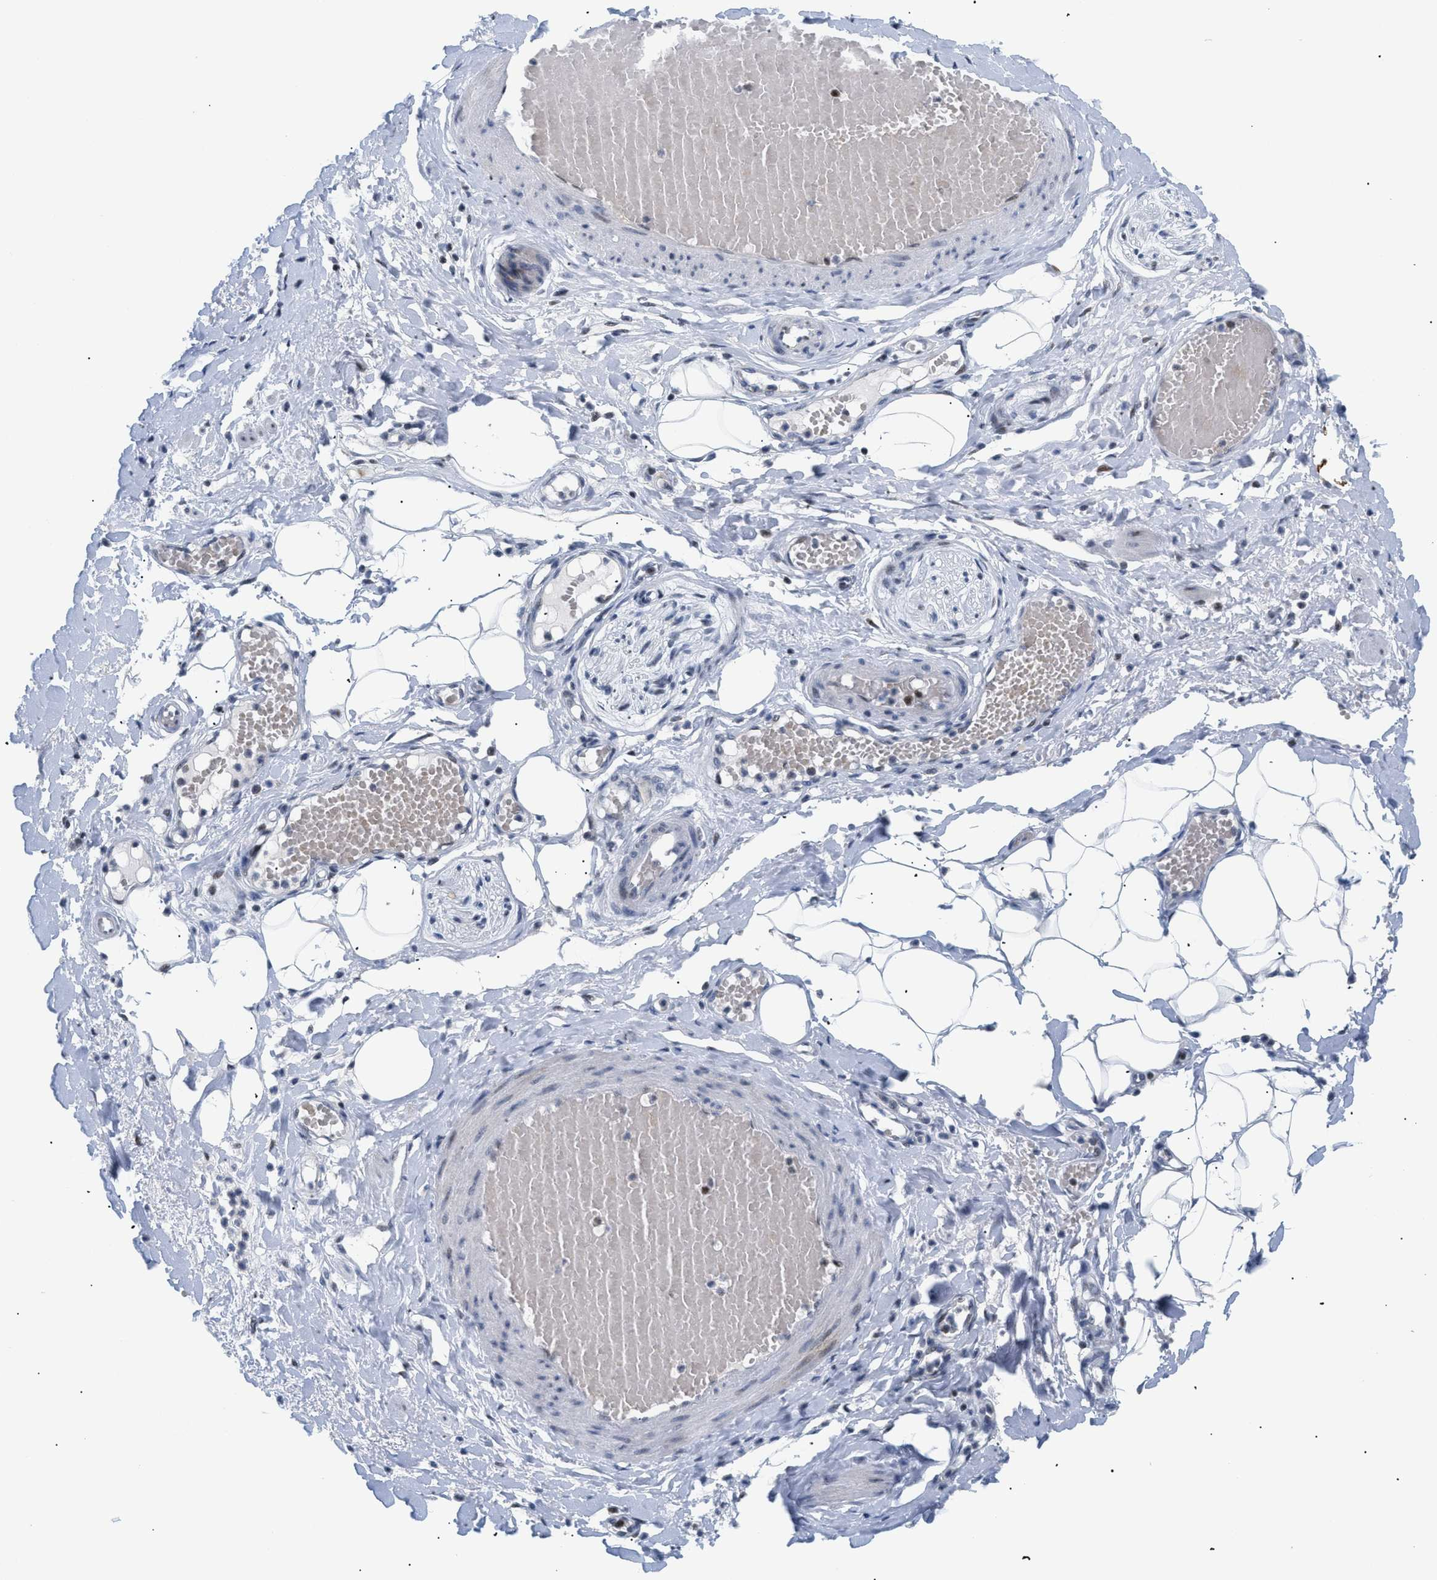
{"staining": {"intensity": "negative", "quantity": "none", "location": "none"}, "tissue": "adipose tissue", "cell_type": "Adipocytes", "image_type": "normal", "snomed": [{"axis": "morphology", "description": "Normal tissue, NOS"}, {"axis": "topography", "description": "Soft tissue"}, {"axis": "topography", "description": "Vascular tissue"}], "caption": "This is an IHC histopathology image of unremarkable adipose tissue. There is no expression in adipocytes.", "gene": "MED1", "patient": {"sex": "female", "age": 35}}